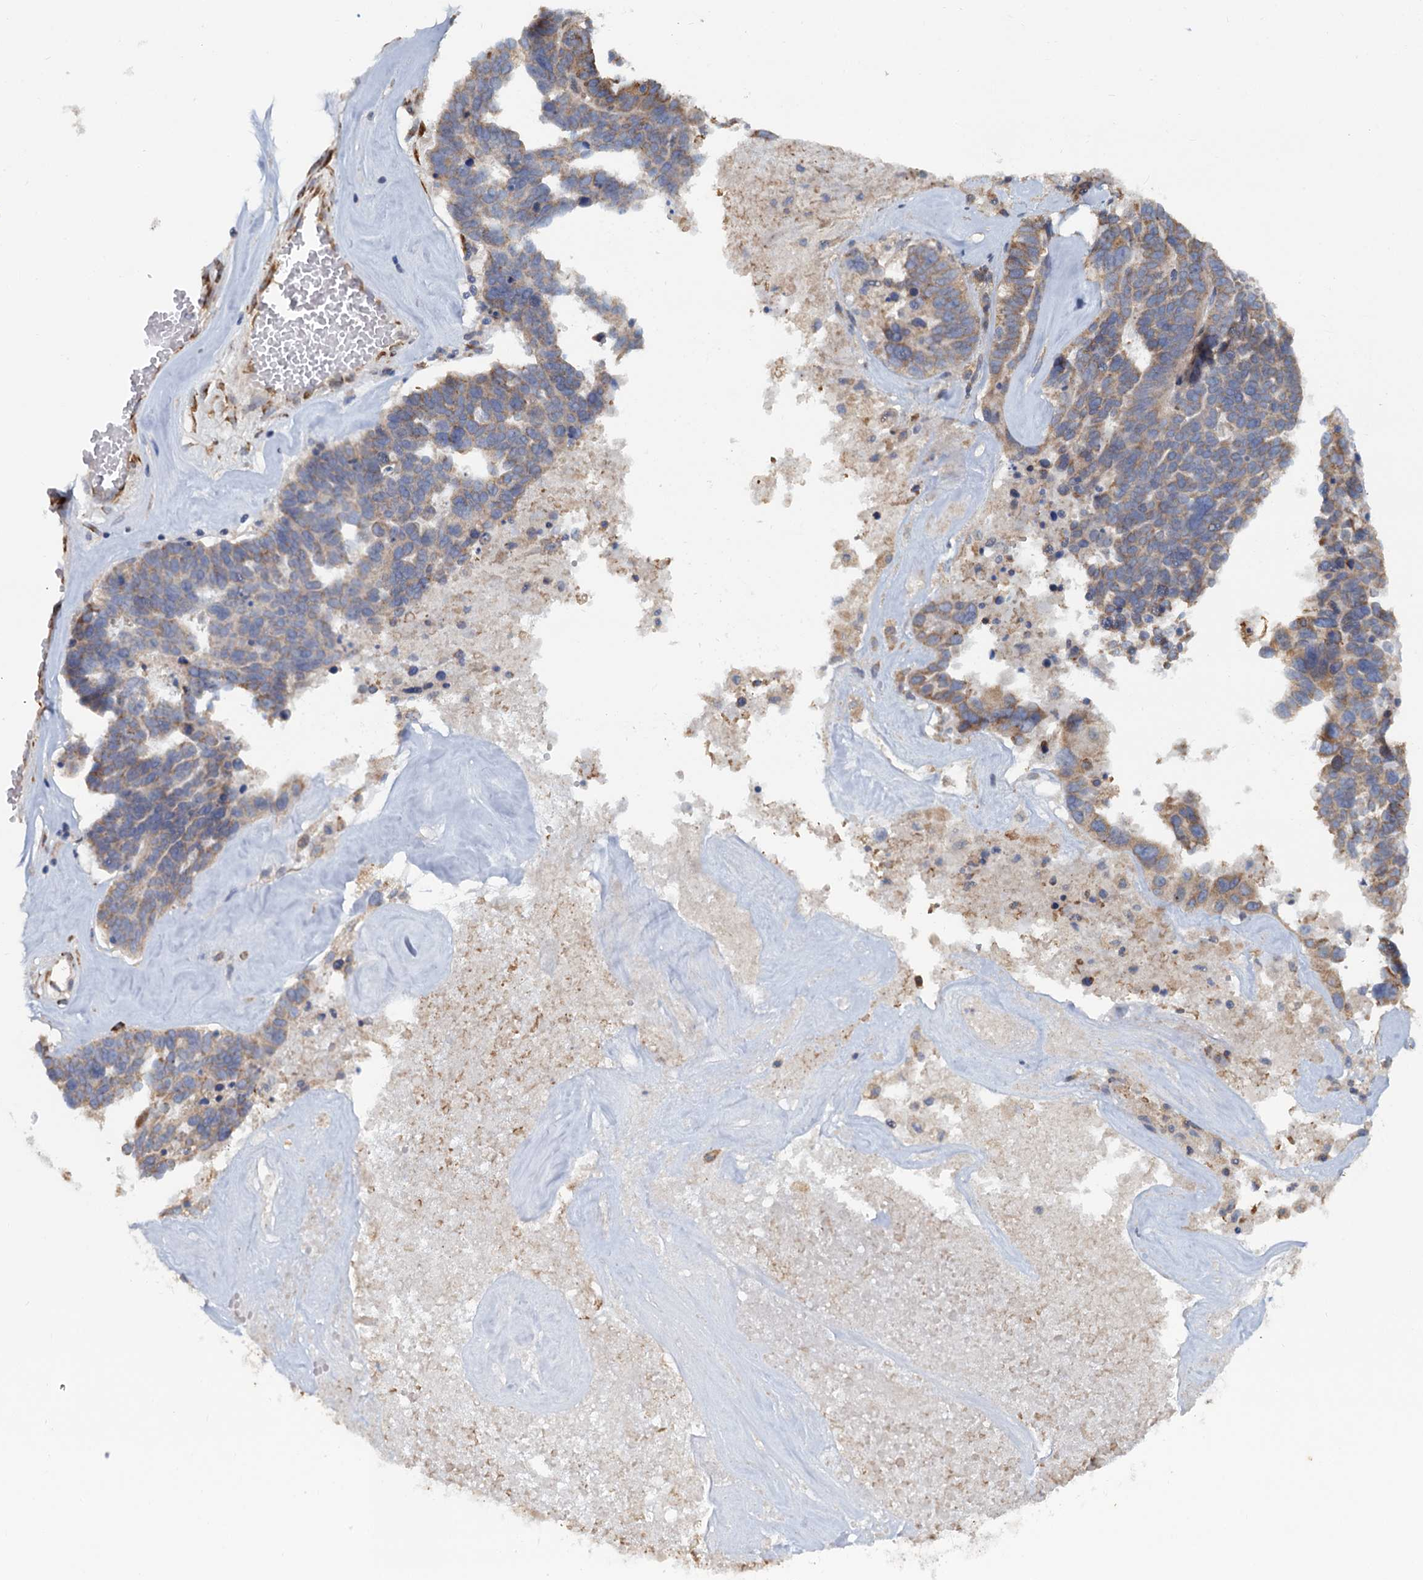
{"staining": {"intensity": "weak", "quantity": ">75%", "location": "cytoplasmic/membranous"}, "tissue": "ovarian cancer", "cell_type": "Tumor cells", "image_type": "cancer", "snomed": [{"axis": "morphology", "description": "Cystadenocarcinoma, serous, NOS"}, {"axis": "topography", "description": "Ovary"}], "caption": "Ovarian serous cystadenocarcinoma was stained to show a protein in brown. There is low levels of weak cytoplasmic/membranous expression in approximately >75% of tumor cells.", "gene": "LRRC51", "patient": {"sex": "female", "age": 59}}